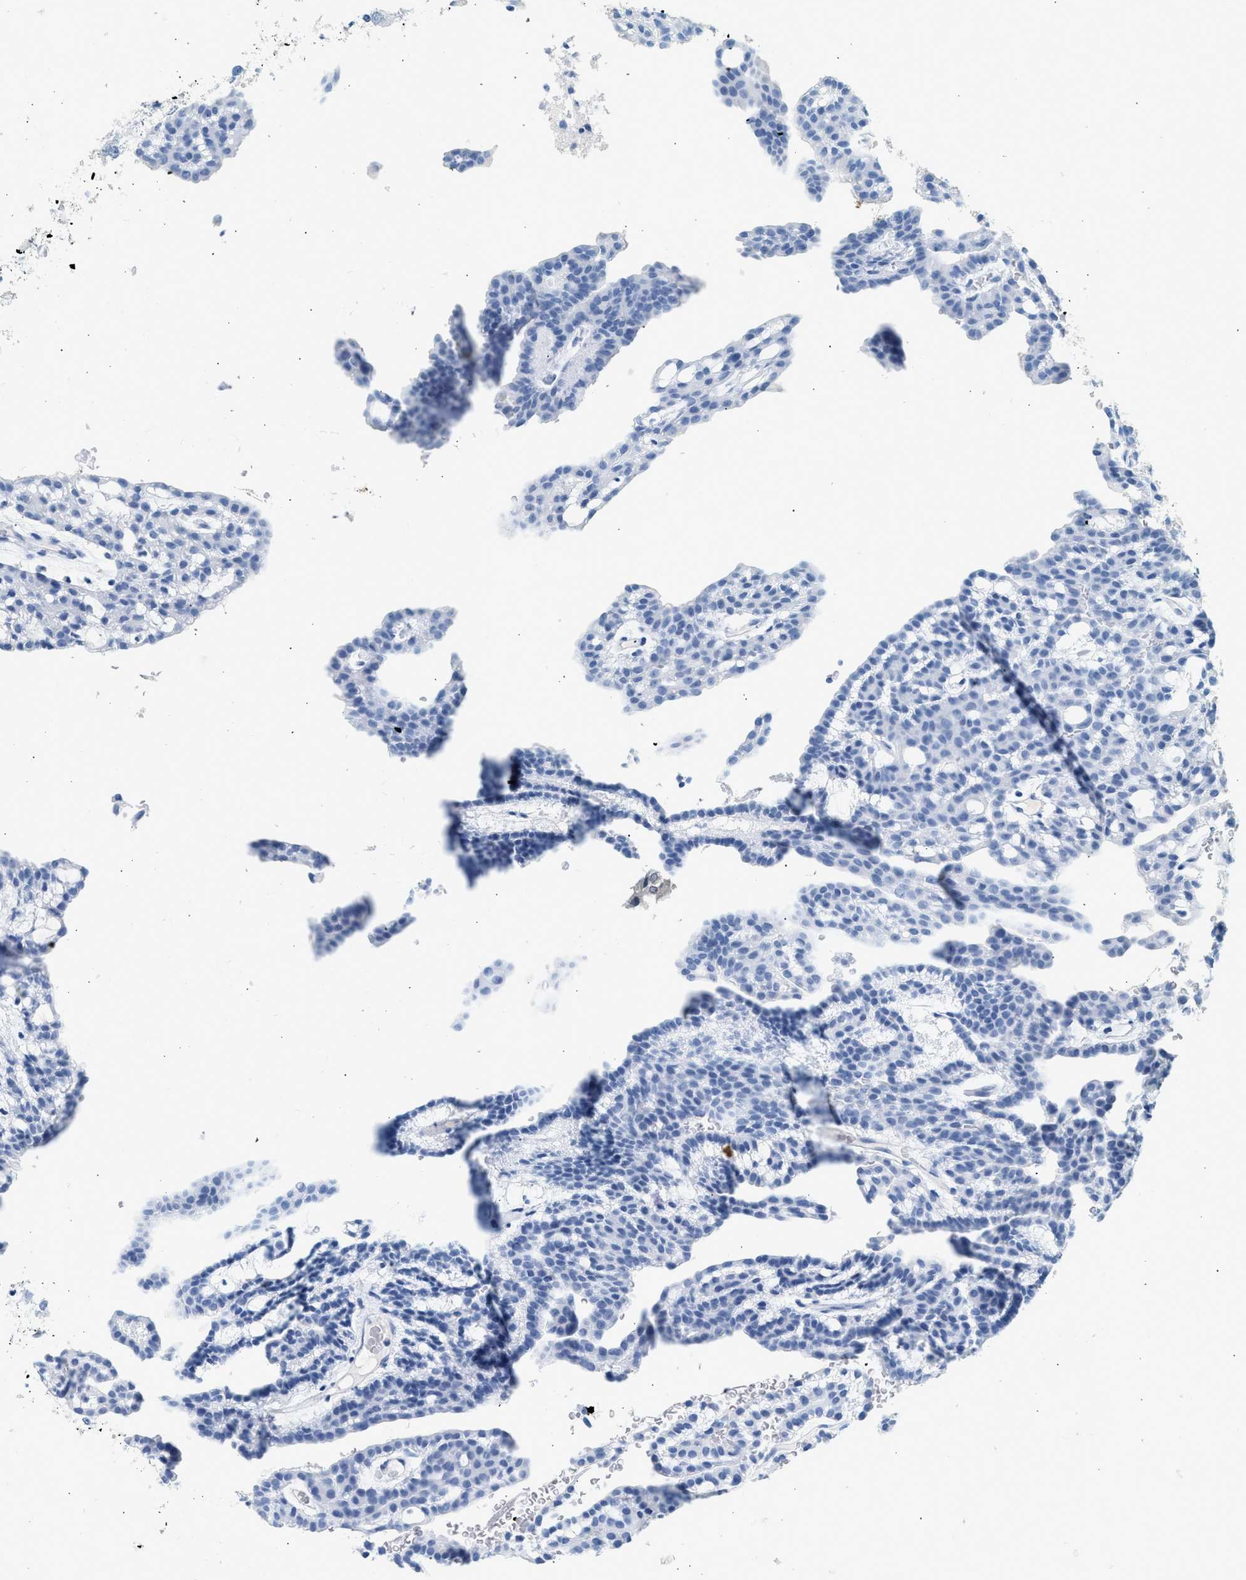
{"staining": {"intensity": "negative", "quantity": "none", "location": "none"}, "tissue": "renal cancer", "cell_type": "Tumor cells", "image_type": "cancer", "snomed": [{"axis": "morphology", "description": "Adenocarcinoma, NOS"}, {"axis": "topography", "description": "Kidney"}], "caption": "Histopathology image shows no significant protein expression in tumor cells of renal adenocarcinoma.", "gene": "HHATL", "patient": {"sex": "male", "age": 63}}